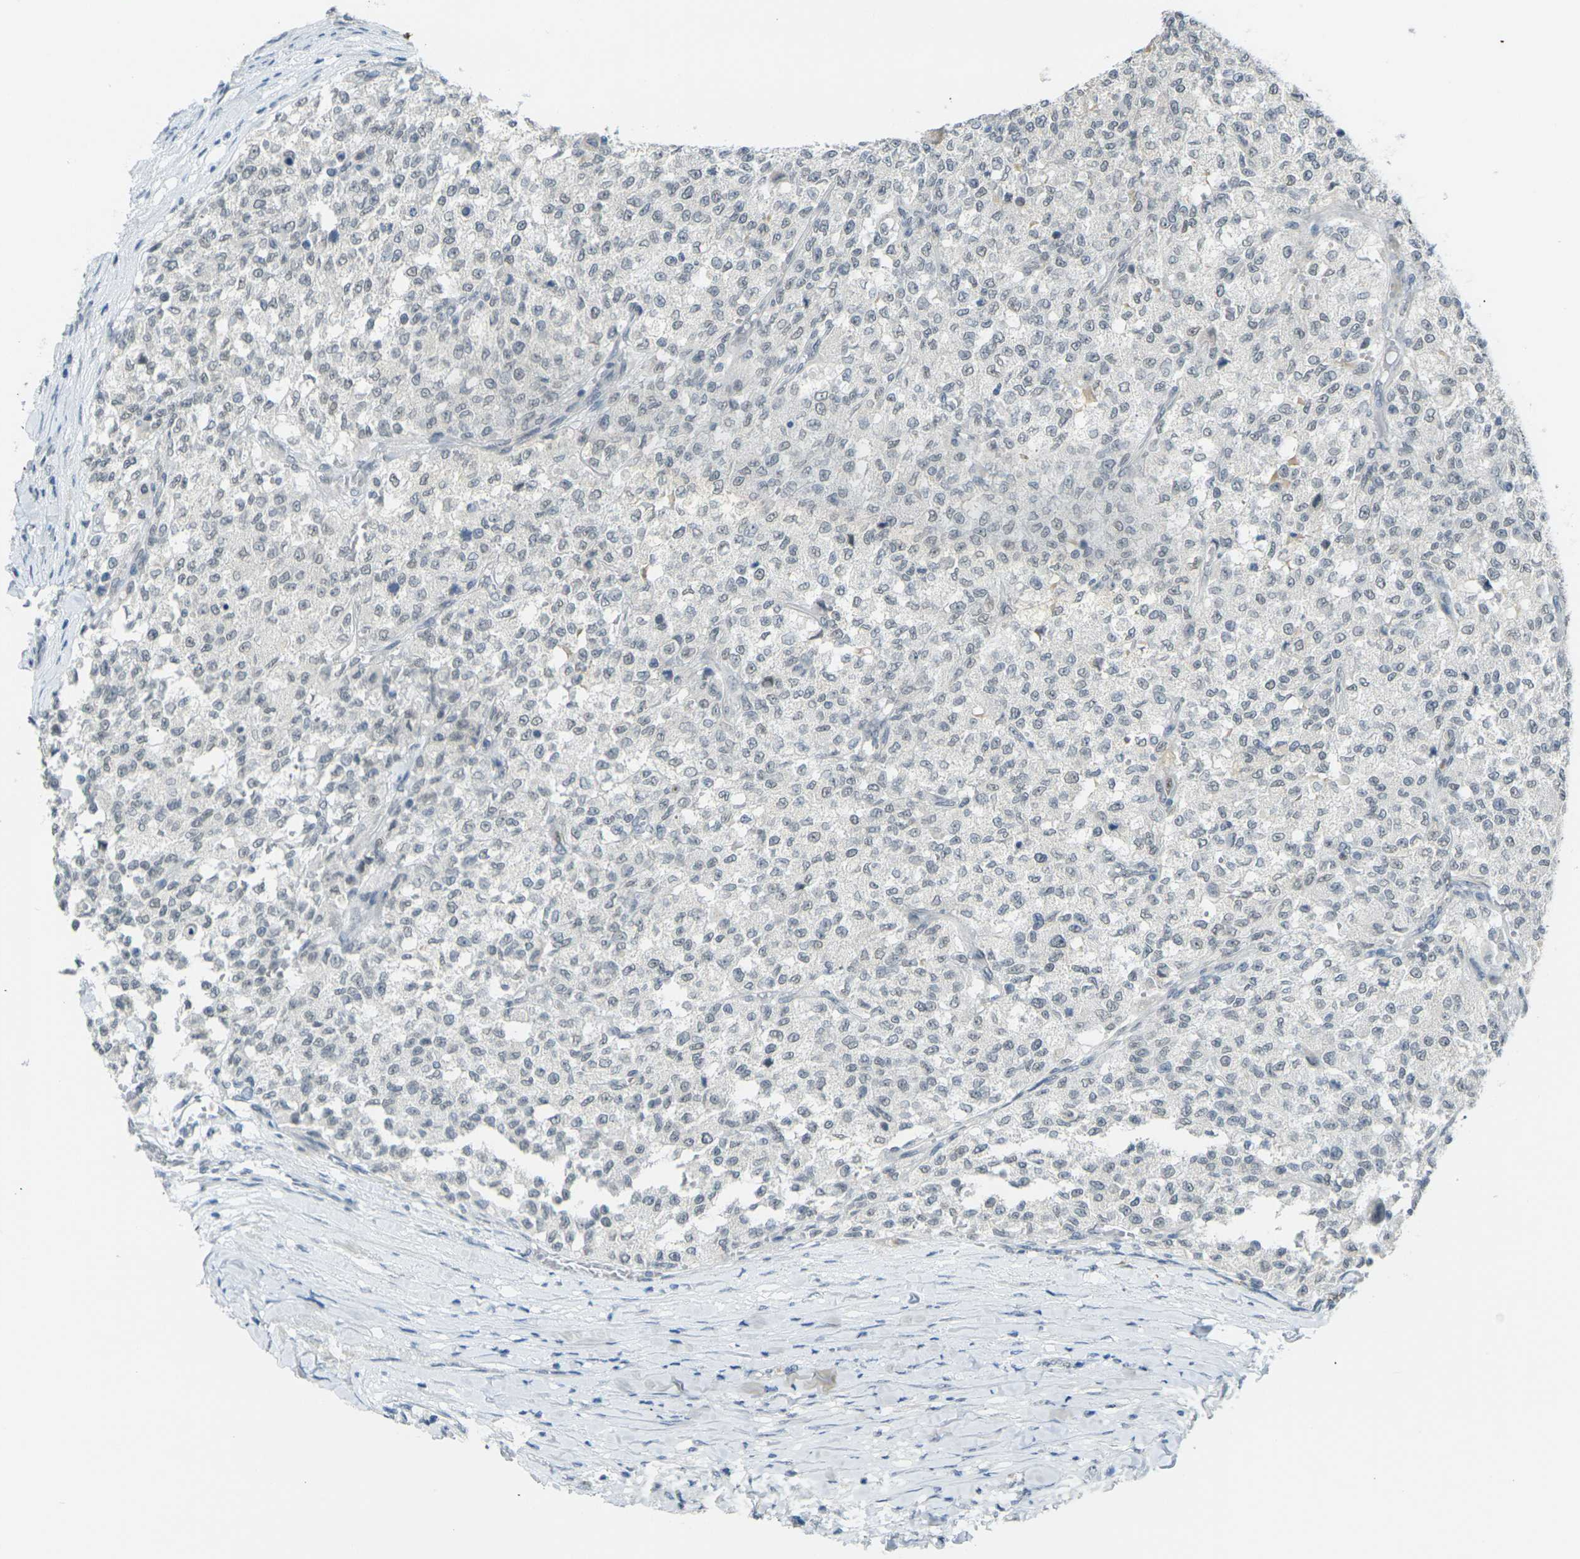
{"staining": {"intensity": "negative", "quantity": "none", "location": "none"}, "tissue": "testis cancer", "cell_type": "Tumor cells", "image_type": "cancer", "snomed": [{"axis": "morphology", "description": "Seminoma, NOS"}, {"axis": "topography", "description": "Testis"}], "caption": "The micrograph demonstrates no staining of tumor cells in testis cancer. Brightfield microscopy of immunohistochemistry (IHC) stained with DAB (3,3'-diaminobenzidine) (brown) and hematoxylin (blue), captured at high magnification.", "gene": "SPTBN2", "patient": {"sex": "male", "age": 59}}